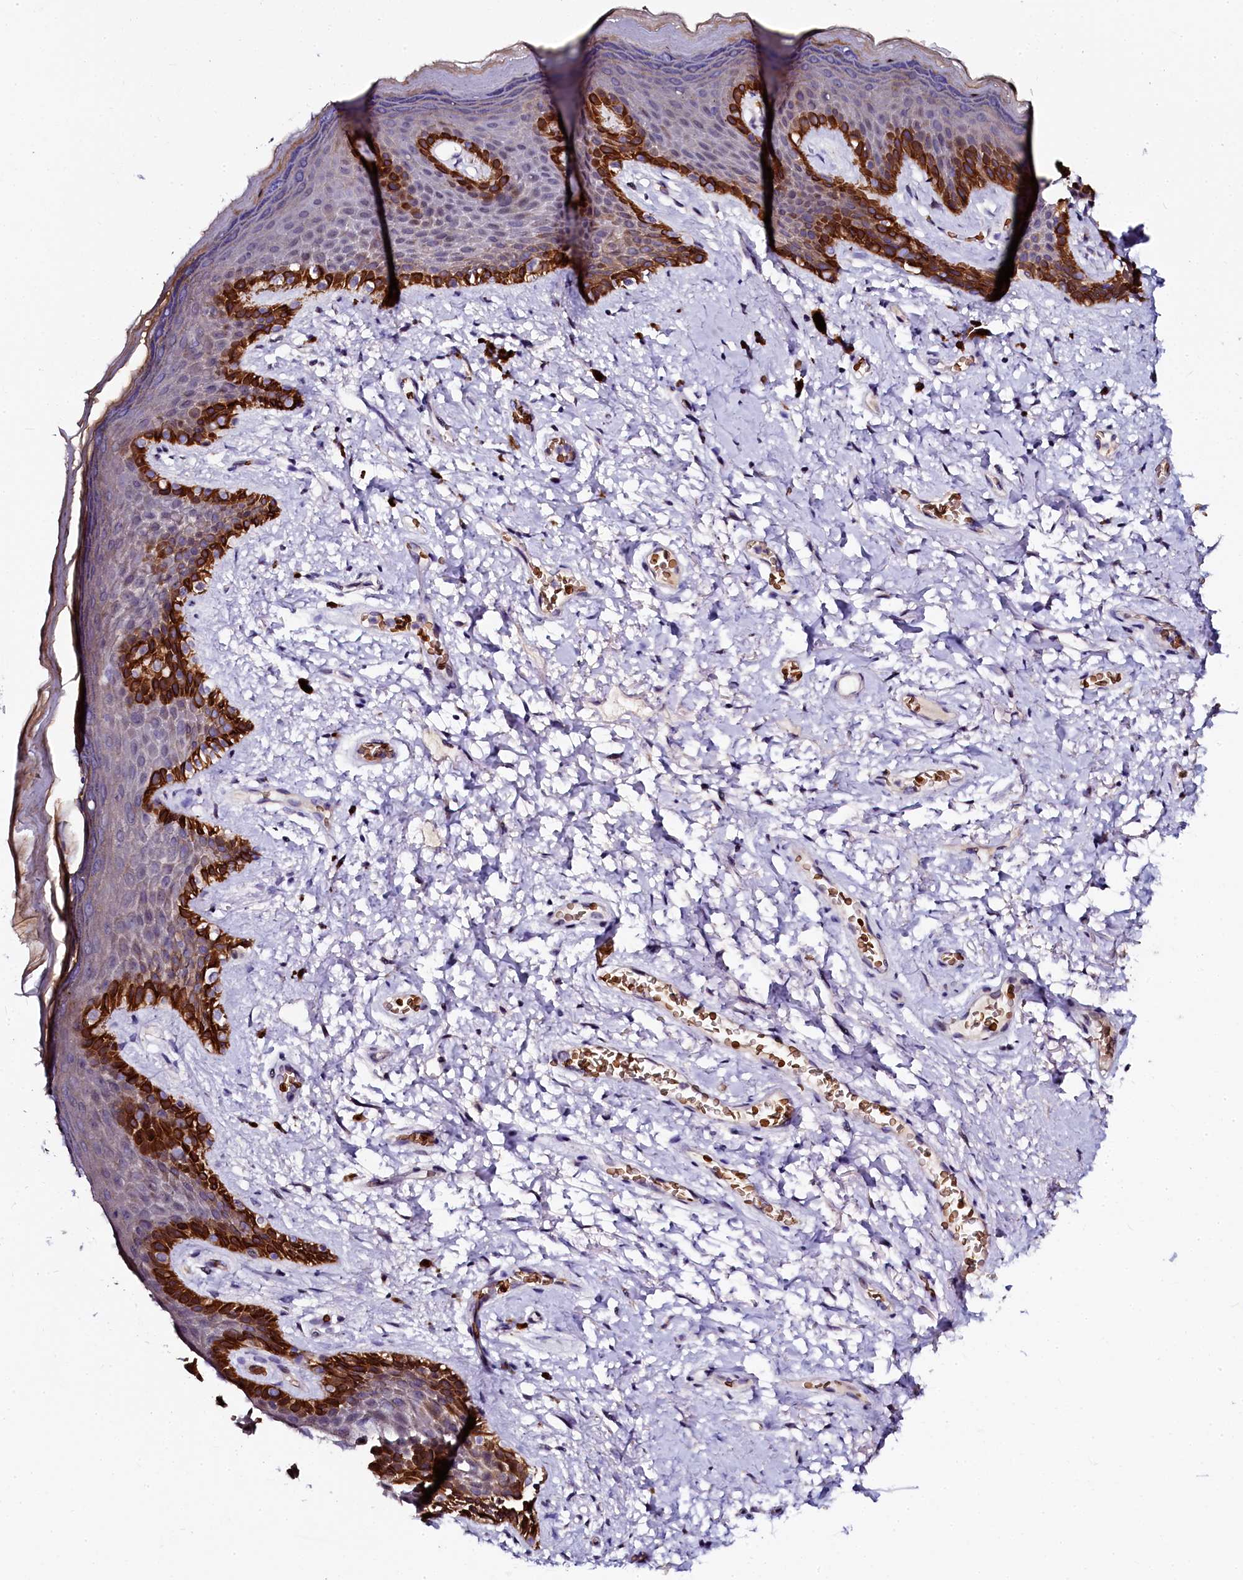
{"staining": {"intensity": "strong", "quantity": "<25%", "location": "cytoplasmic/membranous"}, "tissue": "skin", "cell_type": "Epidermal cells", "image_type": "normal", "snomed": [{"axis": "morphology", "description": "Normal tissue, NOS"}, {"axis": "topography", "description": "Anal"}], "caption": "A medium amount of strong cytoplasmic/membranous expression is identified in approximately <25% of epidermal cells in benign skin.", "gene": "CTDSPL2", "patient": {"sex": "female", "age": 46}}